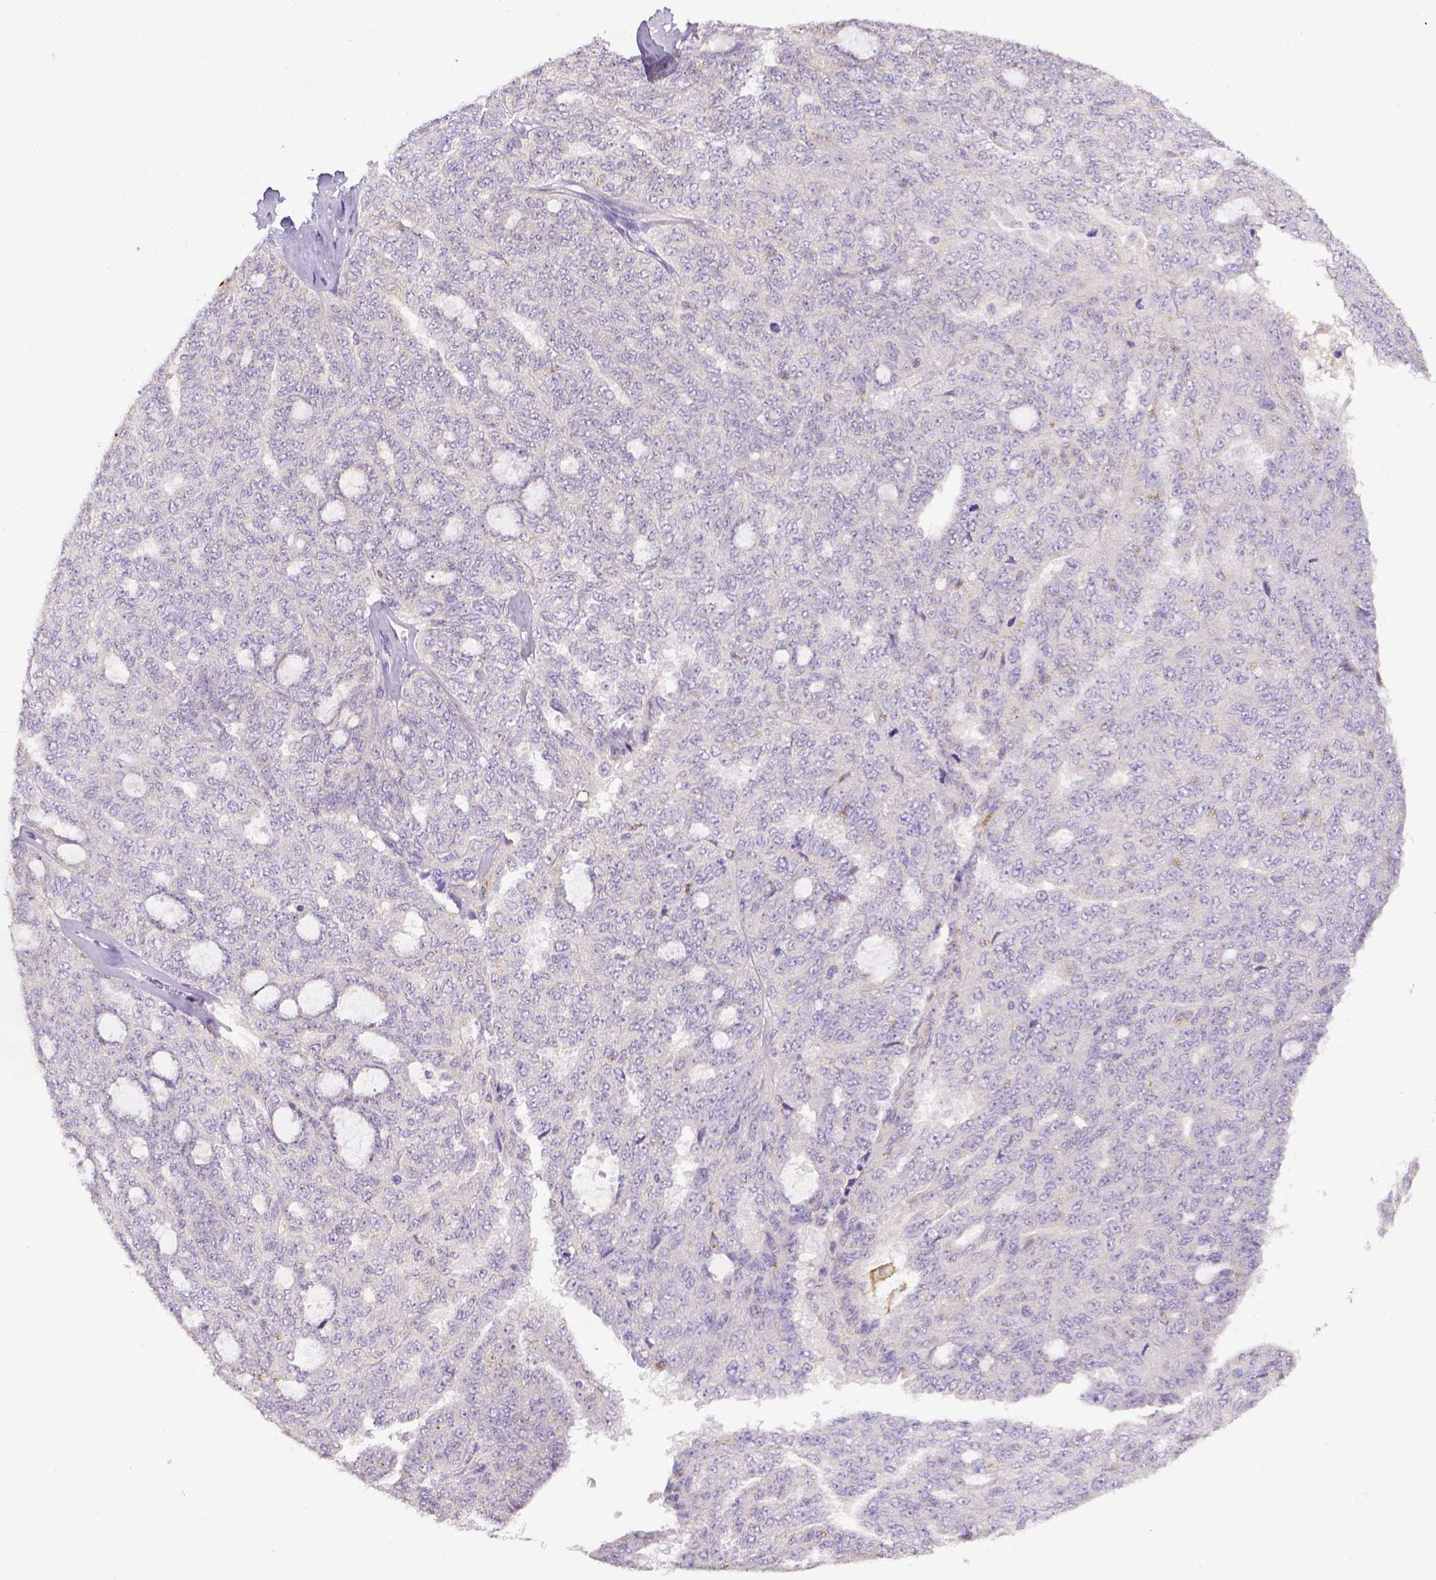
{"staining": {"intensity": "negative", "quantity": "none", "location": "none"}, "tissue": "ovarian cancer", "cell_type": "Tumor cells", "image_type": "cancer", "snomed": [{"axis": "morphology", "description": "Cystadenocarcinoma, serous, NOS"}, {"axis": "topography", "description": "Ovary"}], "caption": "There is no significant expression in tumor cells of ovarian serous cystadenocarcinoma. Nuclei are stained in blue.", "gene": "CD40", "patient": {"sex": "female", "age": 71}}